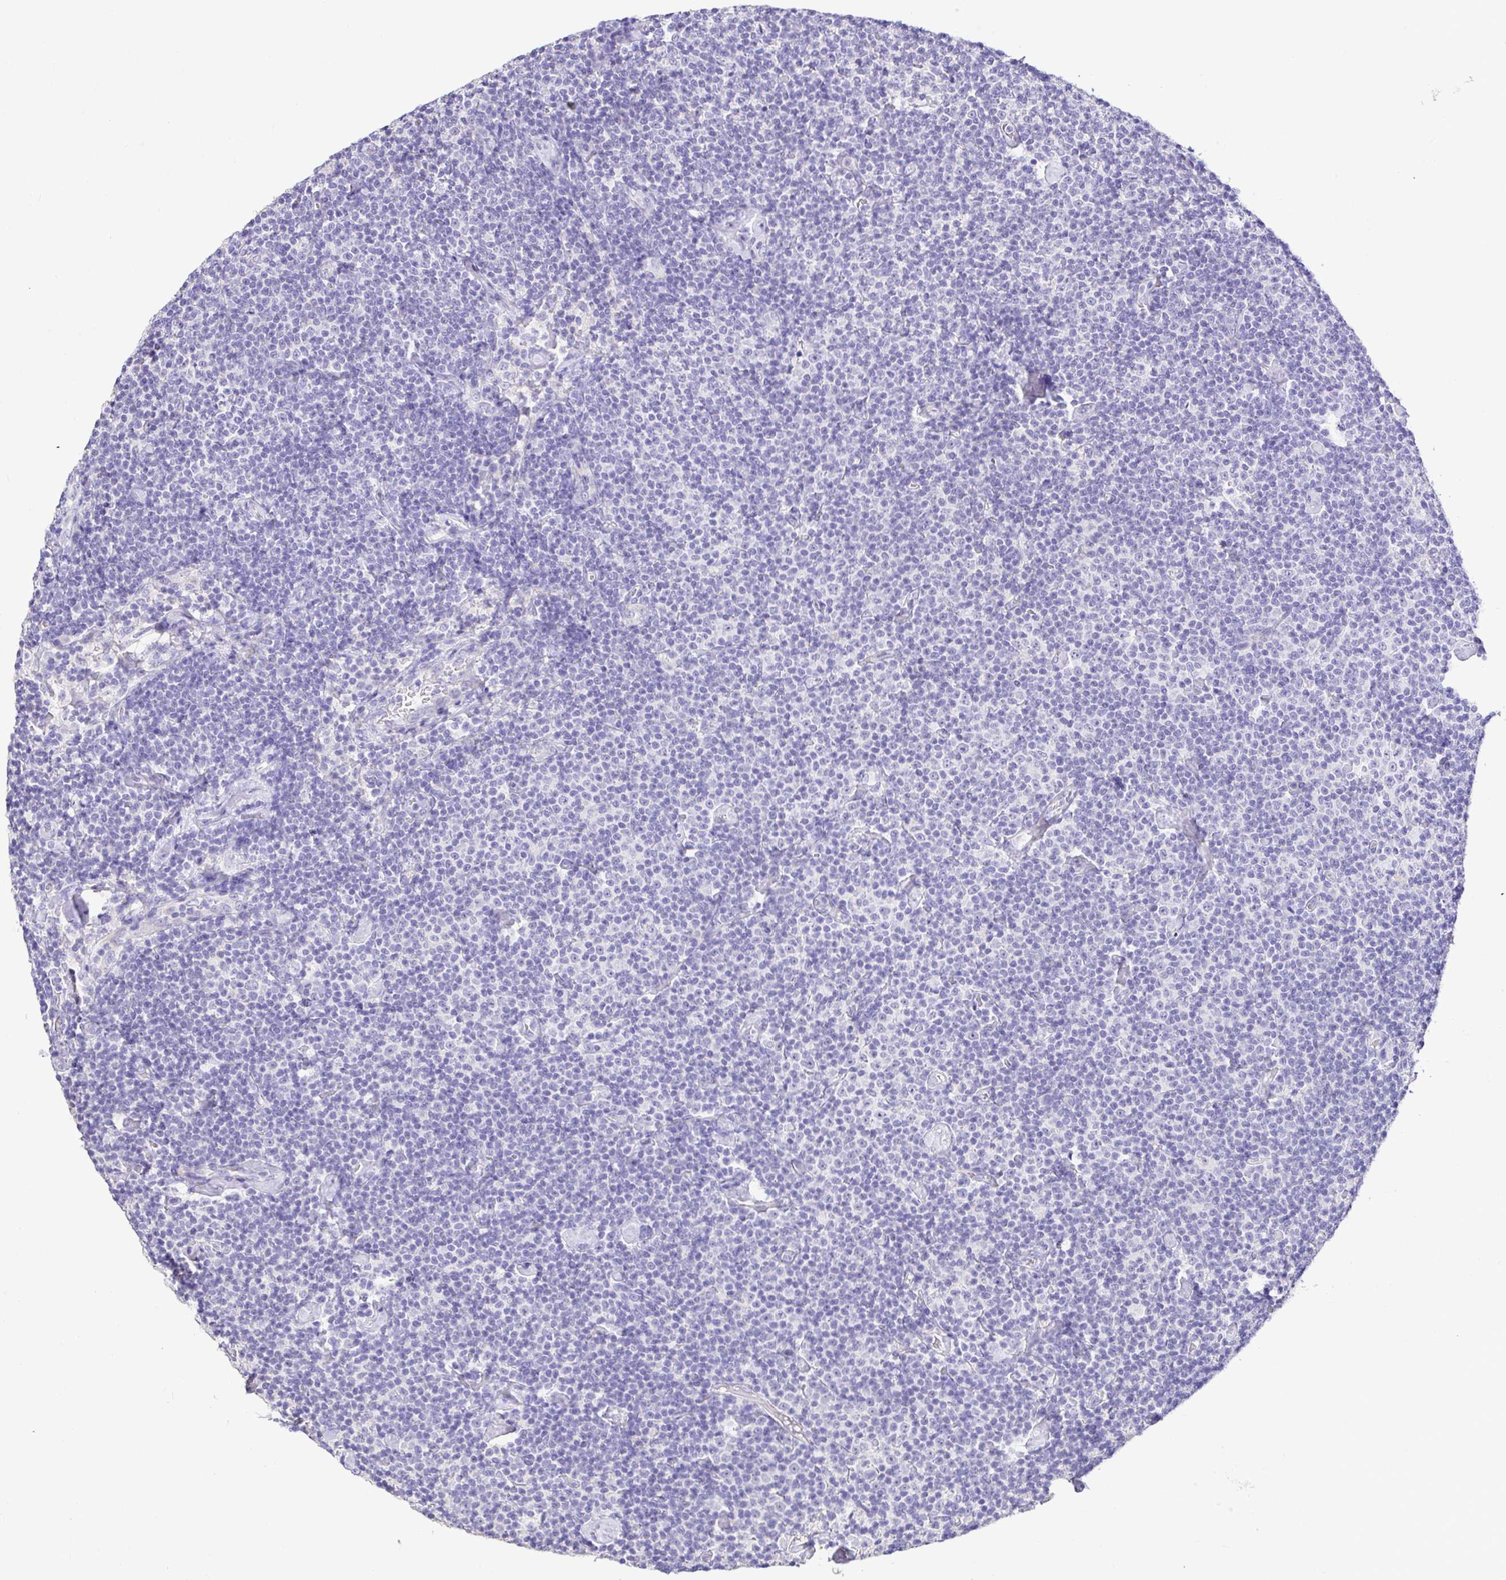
{"staining": {"intensity": "negative", "quantity": "none", "location": "none"}, "tissue": "lymphoma", "cell_type": "Tumor cells", "image_type": "cancer", "snomed": [{"axis": "morphology", "description": "Malignant lymphoma, non-Hodgkin's type, Low grade"}, {"axis": "topography", "description": "Lymph node"}], "caption": "This is an IHC image of human low-grade malignant lymphoma, non-Hodgkin's type. There is no staining in tumor cells.", "gene": "CDO1", "patient": {"sex": "male", "age": 81}}